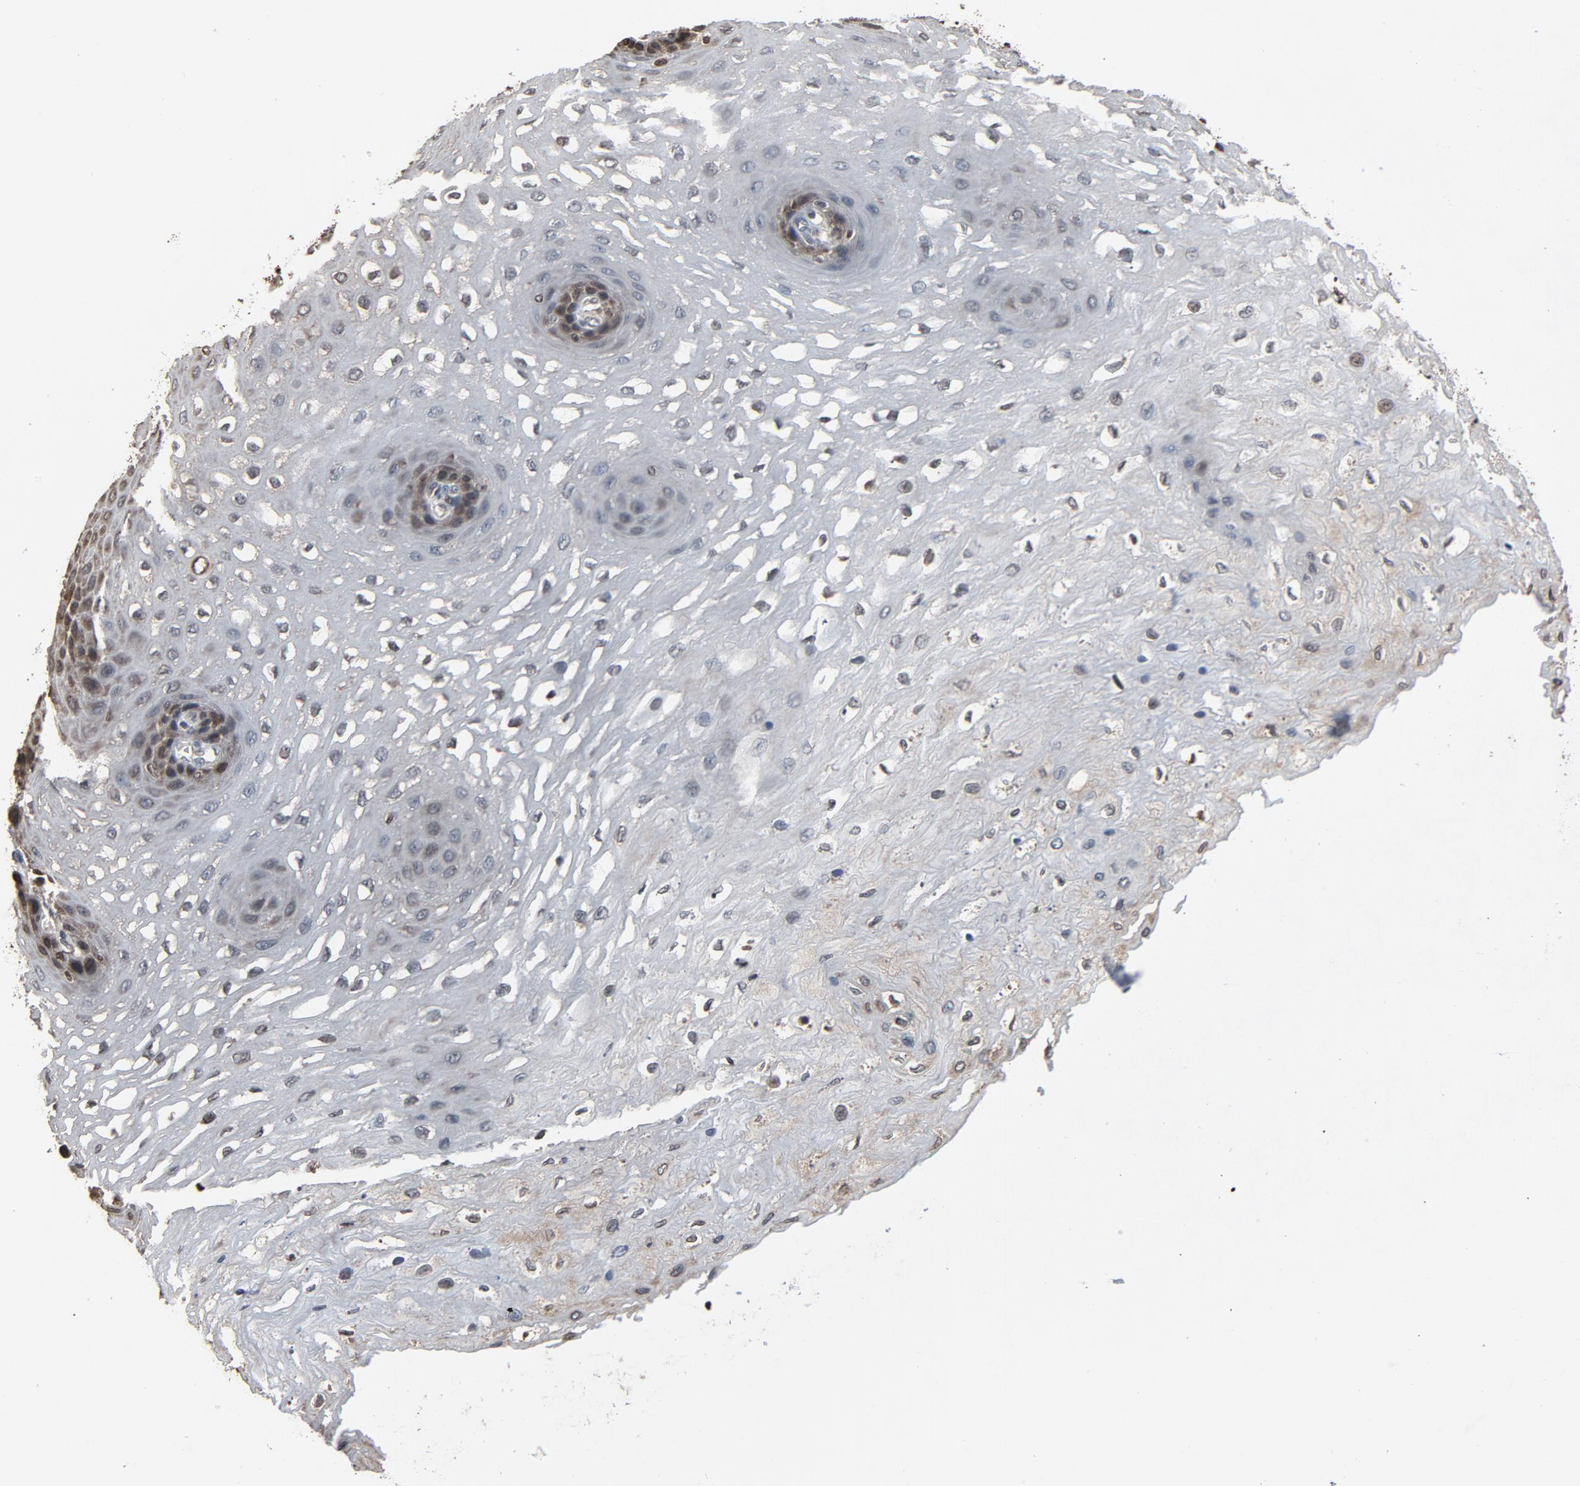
{"staining": {"intensity": "weak", "quantity": "<25%", "location": "cytoplasmic/membranous,nuclear"}, "tissue": "esophagus", "cell_type": "Squamous epithelial cells", "image_type": "normal", "snomed": [{"axis": "morphology", "description": "Normal tissue, NOS"}, {"axis": "topography", "description": "Esophagus"}], "caption": "DAB immunohistochemical staining of benign human esophagus displays no significant expression in squamous epithelial cells. Nuclei are stained in blue.", "gene": "UBE2D1", "patient": {"sex": "female", "age": 72}}